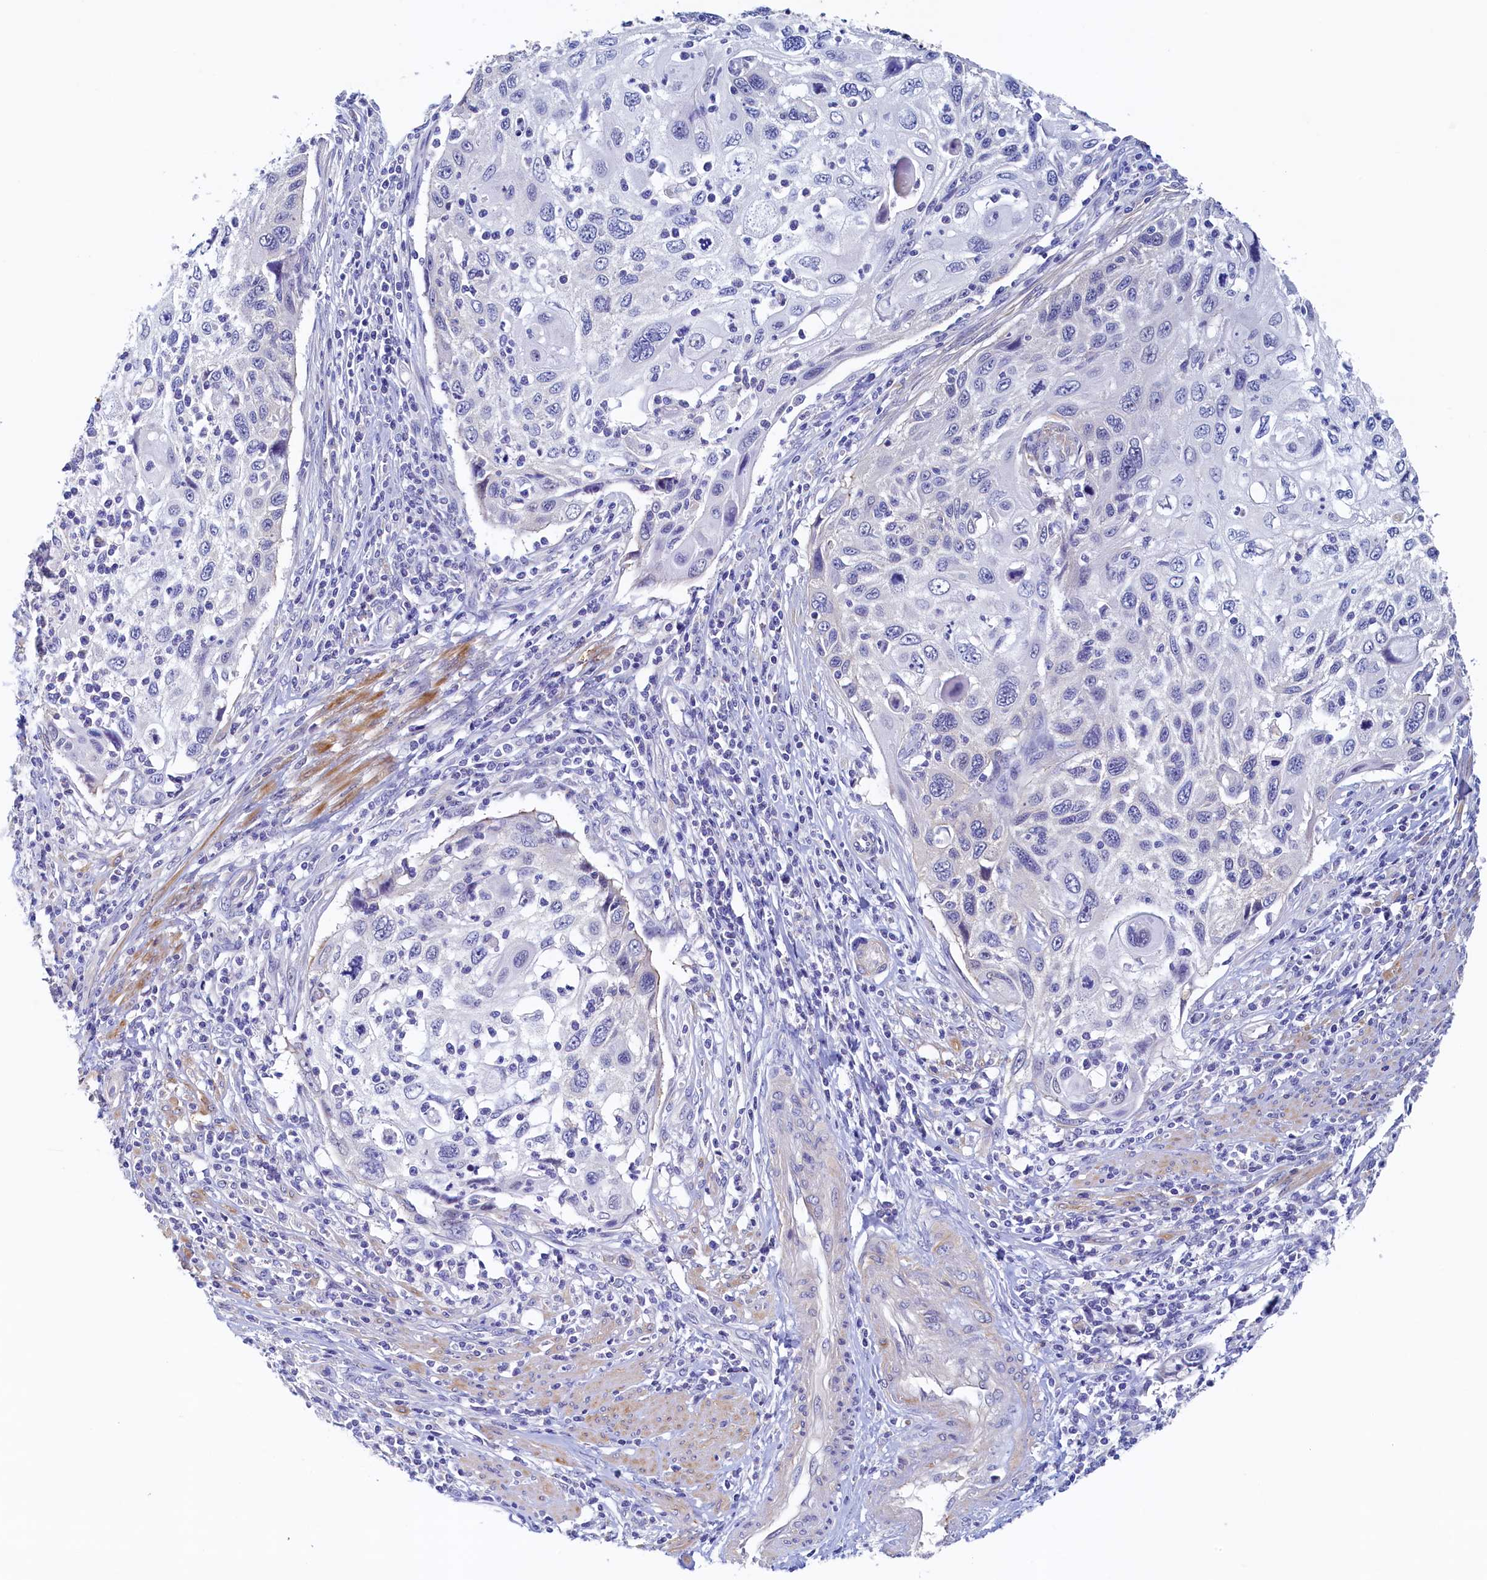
{"staining": {"intensity": "negative", "quantity": "none", "location": "none"}, "tissue": "cervical cancer", "cell_type": "Tumor cells", "image_type": "cancer", "snomed": [{"axis": "morphology", "description": "Squamous cell carcinoma, NOS"}, {"axis": "topography", "description": "Cervix"}], "caption": "Immunohistochemical staining of human squamous cell carcinoma (cervical) reveals no significant positivity in tumor cells.", "gene": "DTD1", "patient": {"sex": "female", "age": 70}}